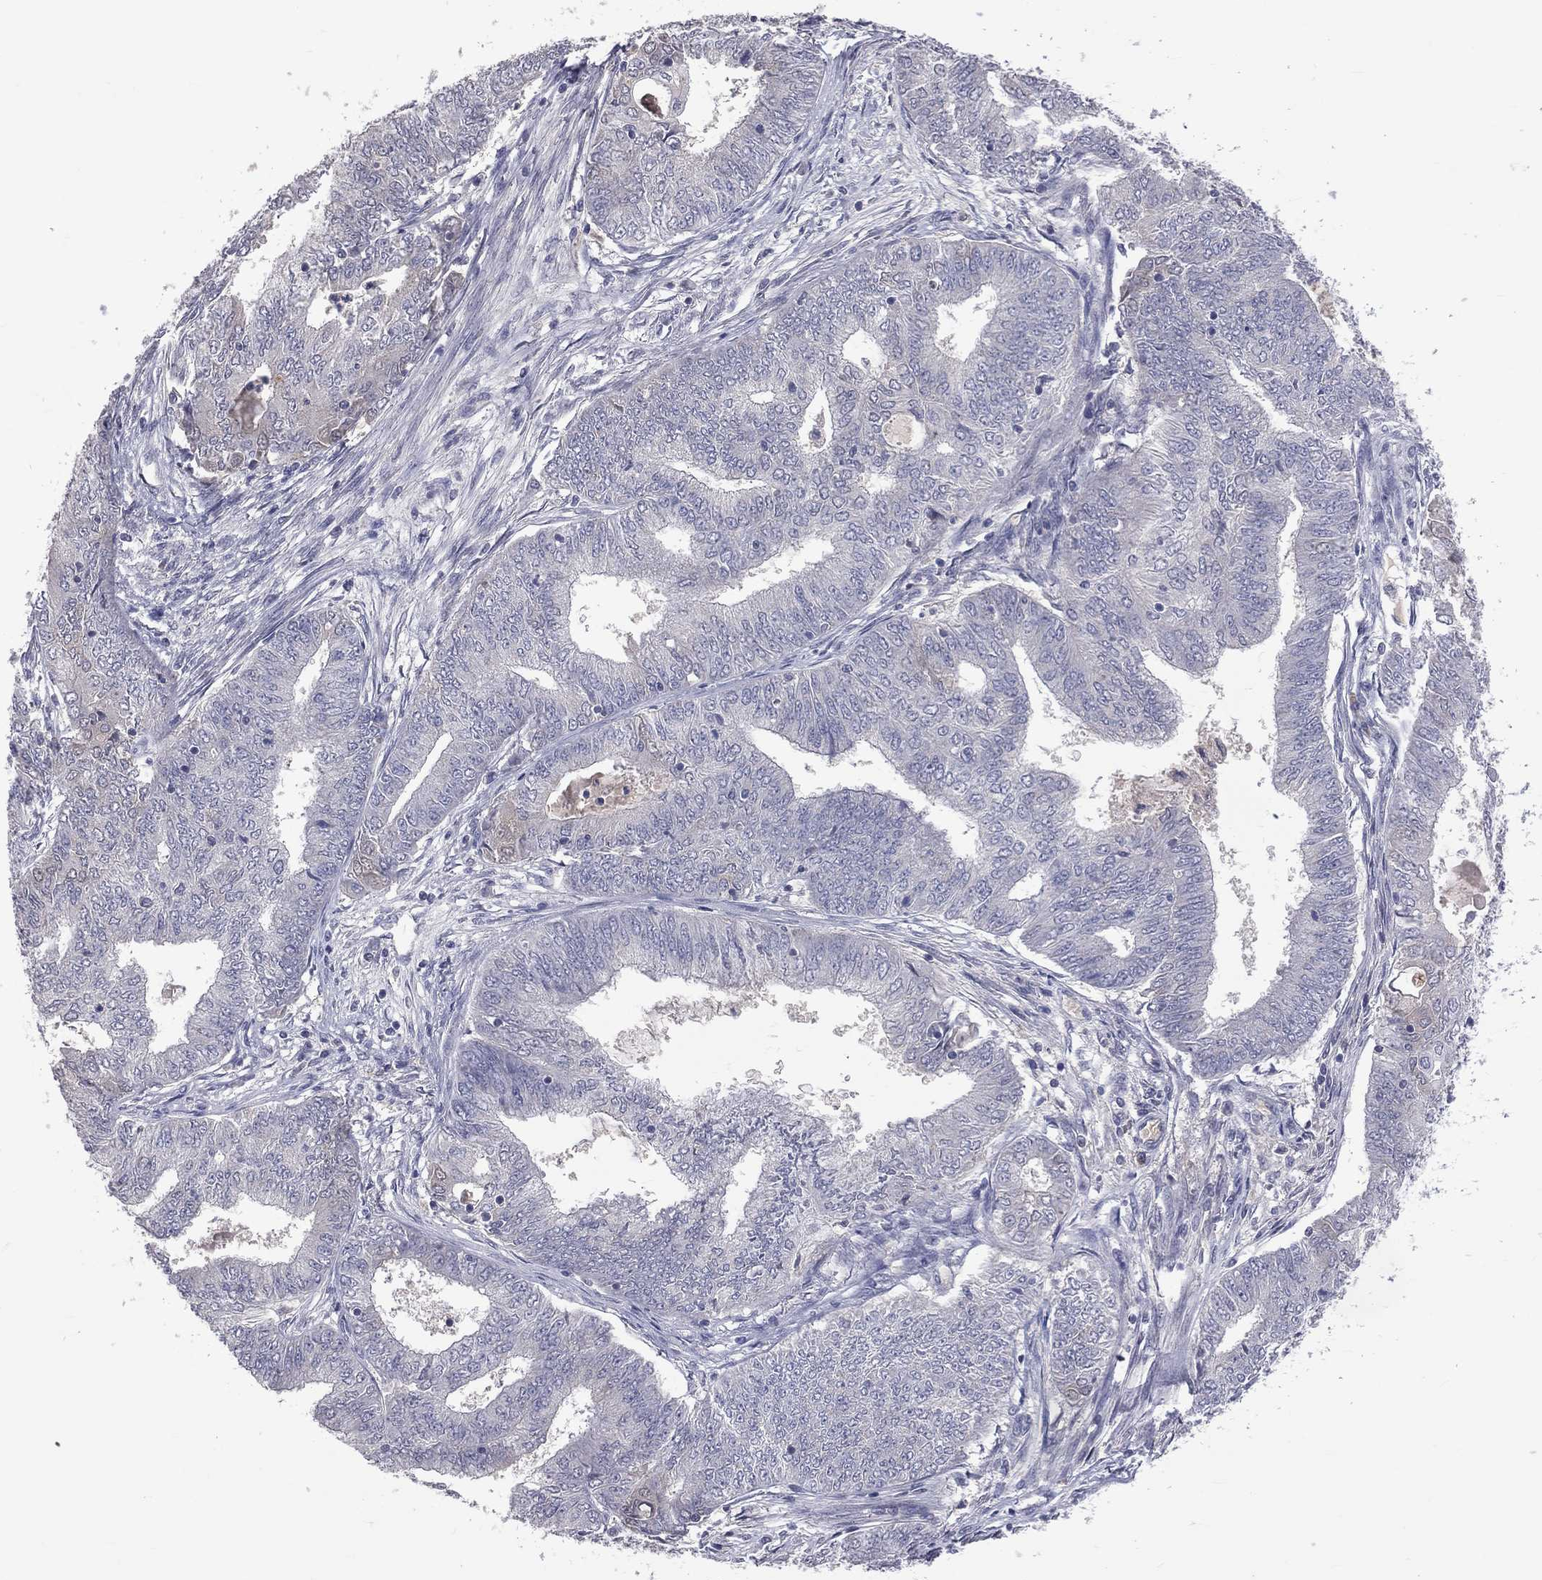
{"staining": {"intensity": "negative", "quantity": "none", "location": "none"}, "tissue": "endometrial cancer", "cell_type": "Tumor cells", "image_type": "cancer", "snomed": [{"axis": "morphology", "description": "Adenocarcinoma, NOS"}, {"axis": "topography", "description": "Endometrium"}], "caption": "This image is of adenocarcinoma (endometrial) stained with immunohistochemistry to label a protein in brown with the nuclei are counter-stained blue. There is no positivity in tumor cells. The staining was performed using DAB (3,3'-diaminobenzidine) to visualize the protein expression in brown, while the nuclei were stained in blue with hematoxylin (Magnification: 20x).", "gene": "DSG4", "patient": {"sex": "female", "age": 62}}